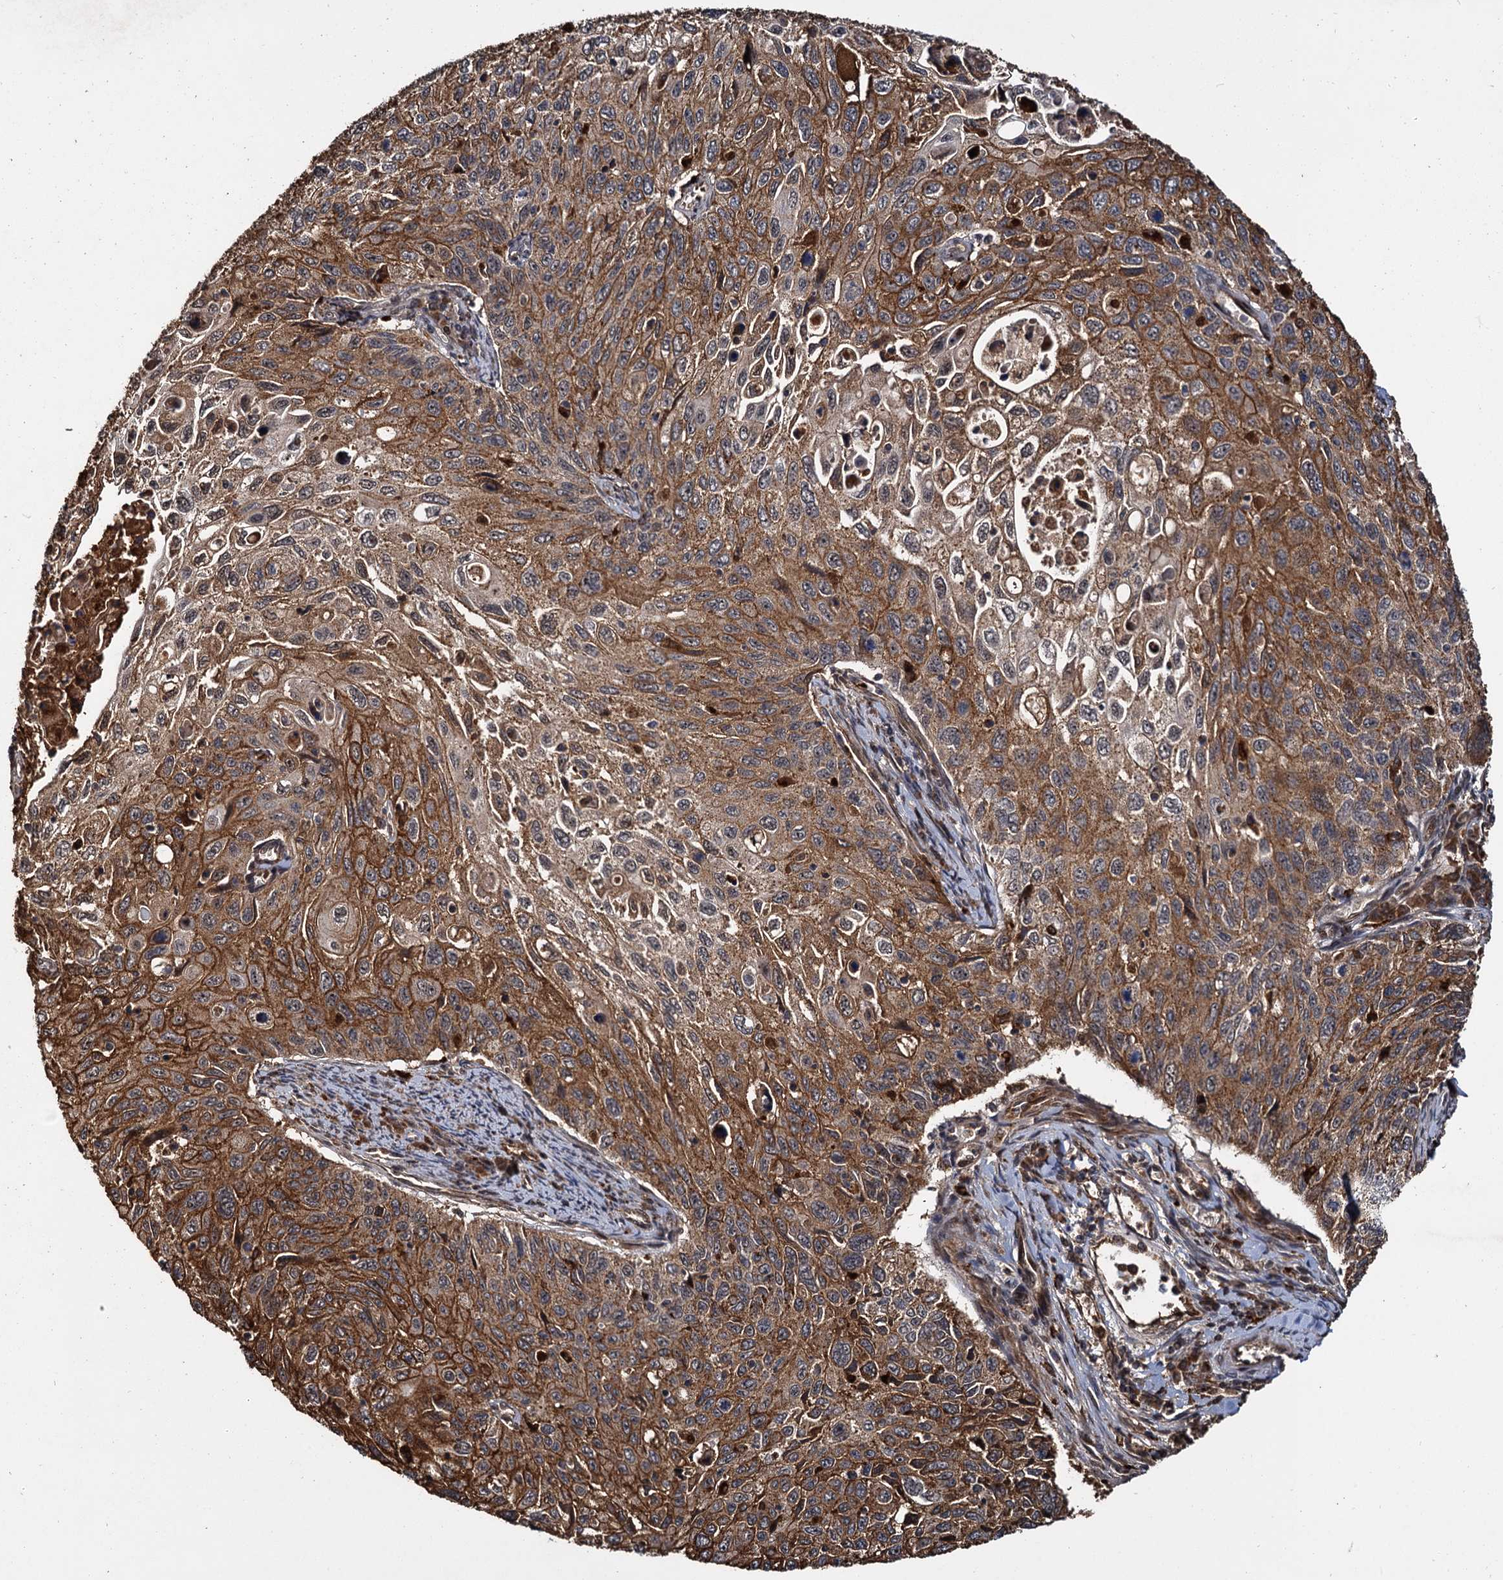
{"staining": {"intensity": "moderate", "quantity": ">75%", "location": "cytoplasmic/membranous"}, "tissue": "cervical cancer", "cell_type": "Tumor cells", "image_type": "cancer", "snomed": [{"axis": "morphology", "description": "Squamous cell carcinoma, NOS"}, {"axis": "topography", "description": "Cervix"}], "caption": "This histopathology image displays cervical cancer (squamous cell carcinoma) stained with immunohistochemistry to label a protein in brown. The cytoplasmic/membranous of tumor cells show moderate positivity for the protein. Nuclei are counter-stained blue.", "gene": "CEP192", "patient": {"sex": "female", "age": 70}}